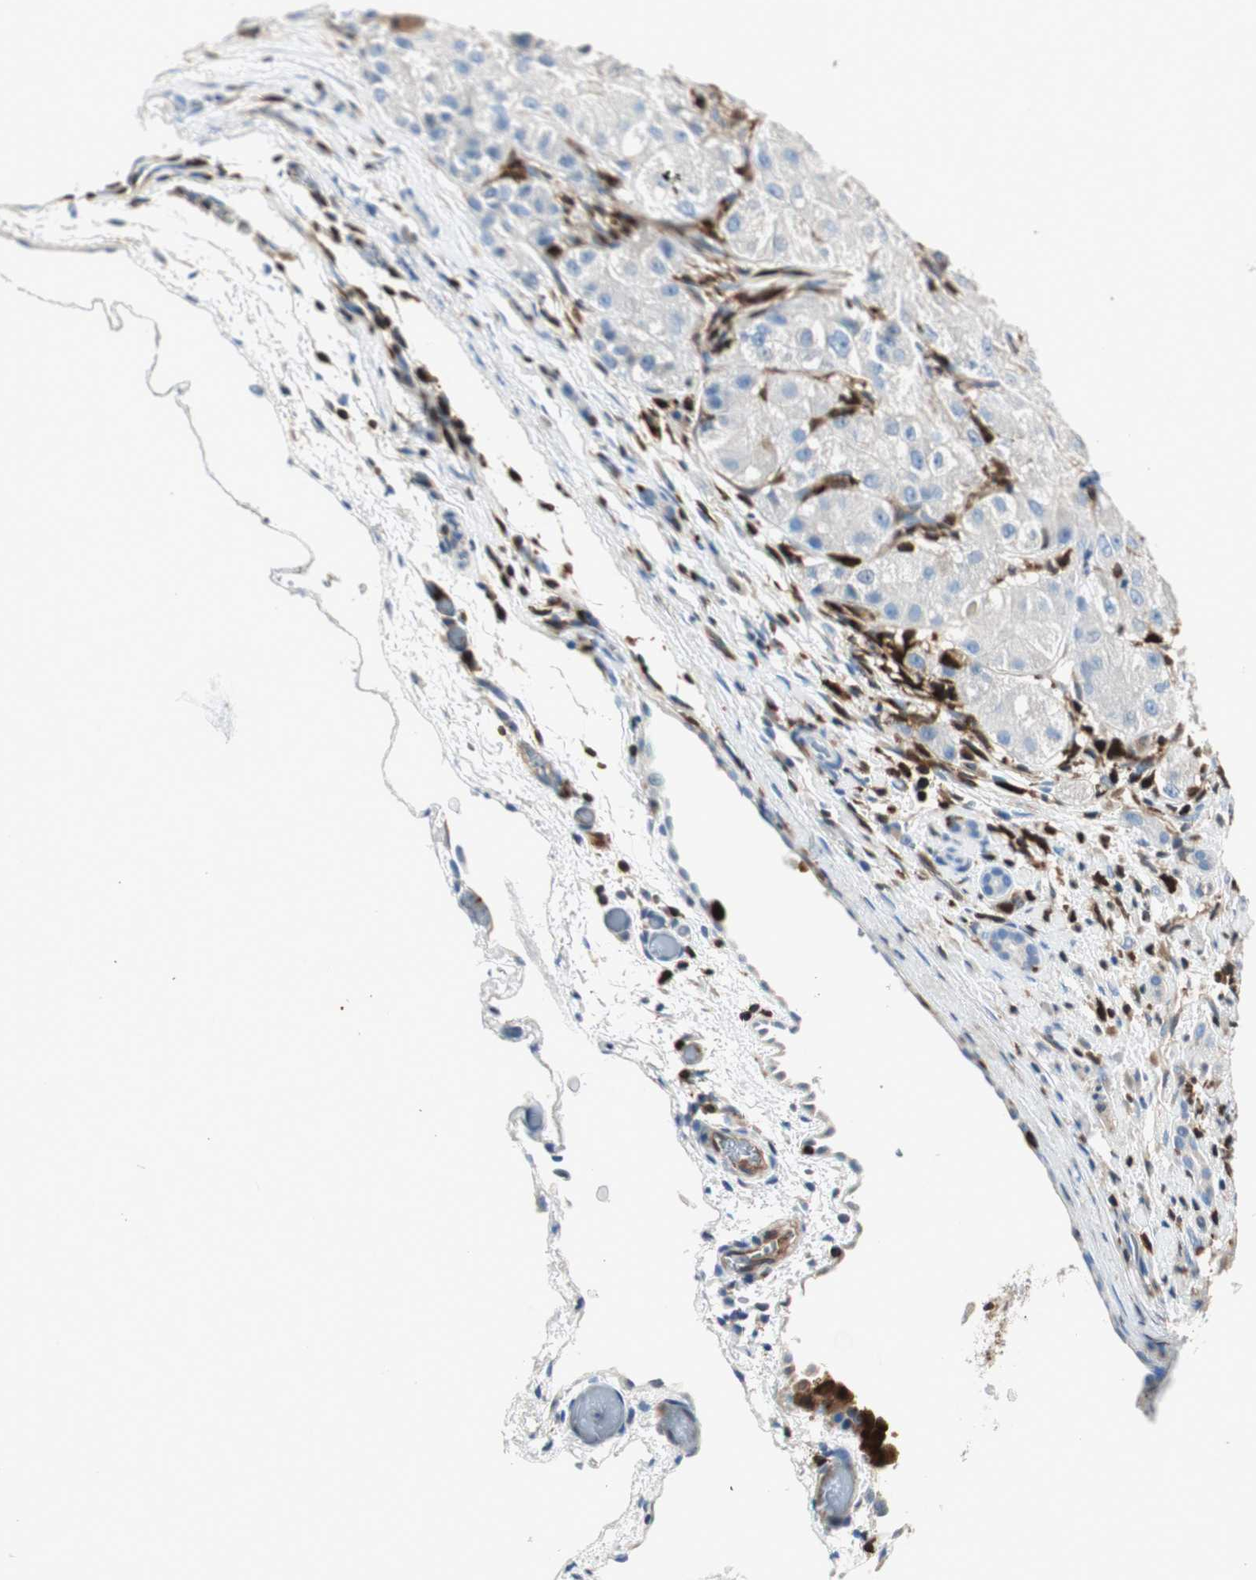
{"staining": {"intensity": "negative", "quantity": "none", "location": "none"}, "tissue": "liver cancer", "cell_type": "Tumor cells", "image_type": "cancer", "snomed": [{"axis": "morphology", "description": "Carcinoma, Hepatocellular, NOS"}, {"axis": "topography", "description": "Liver"}], "caption": "Tumor cells are negative for protein expression in human hepatocellular carcinoma (liver).", "gene": "COTL1", "patient": {"sex": "male", "age": 80}}